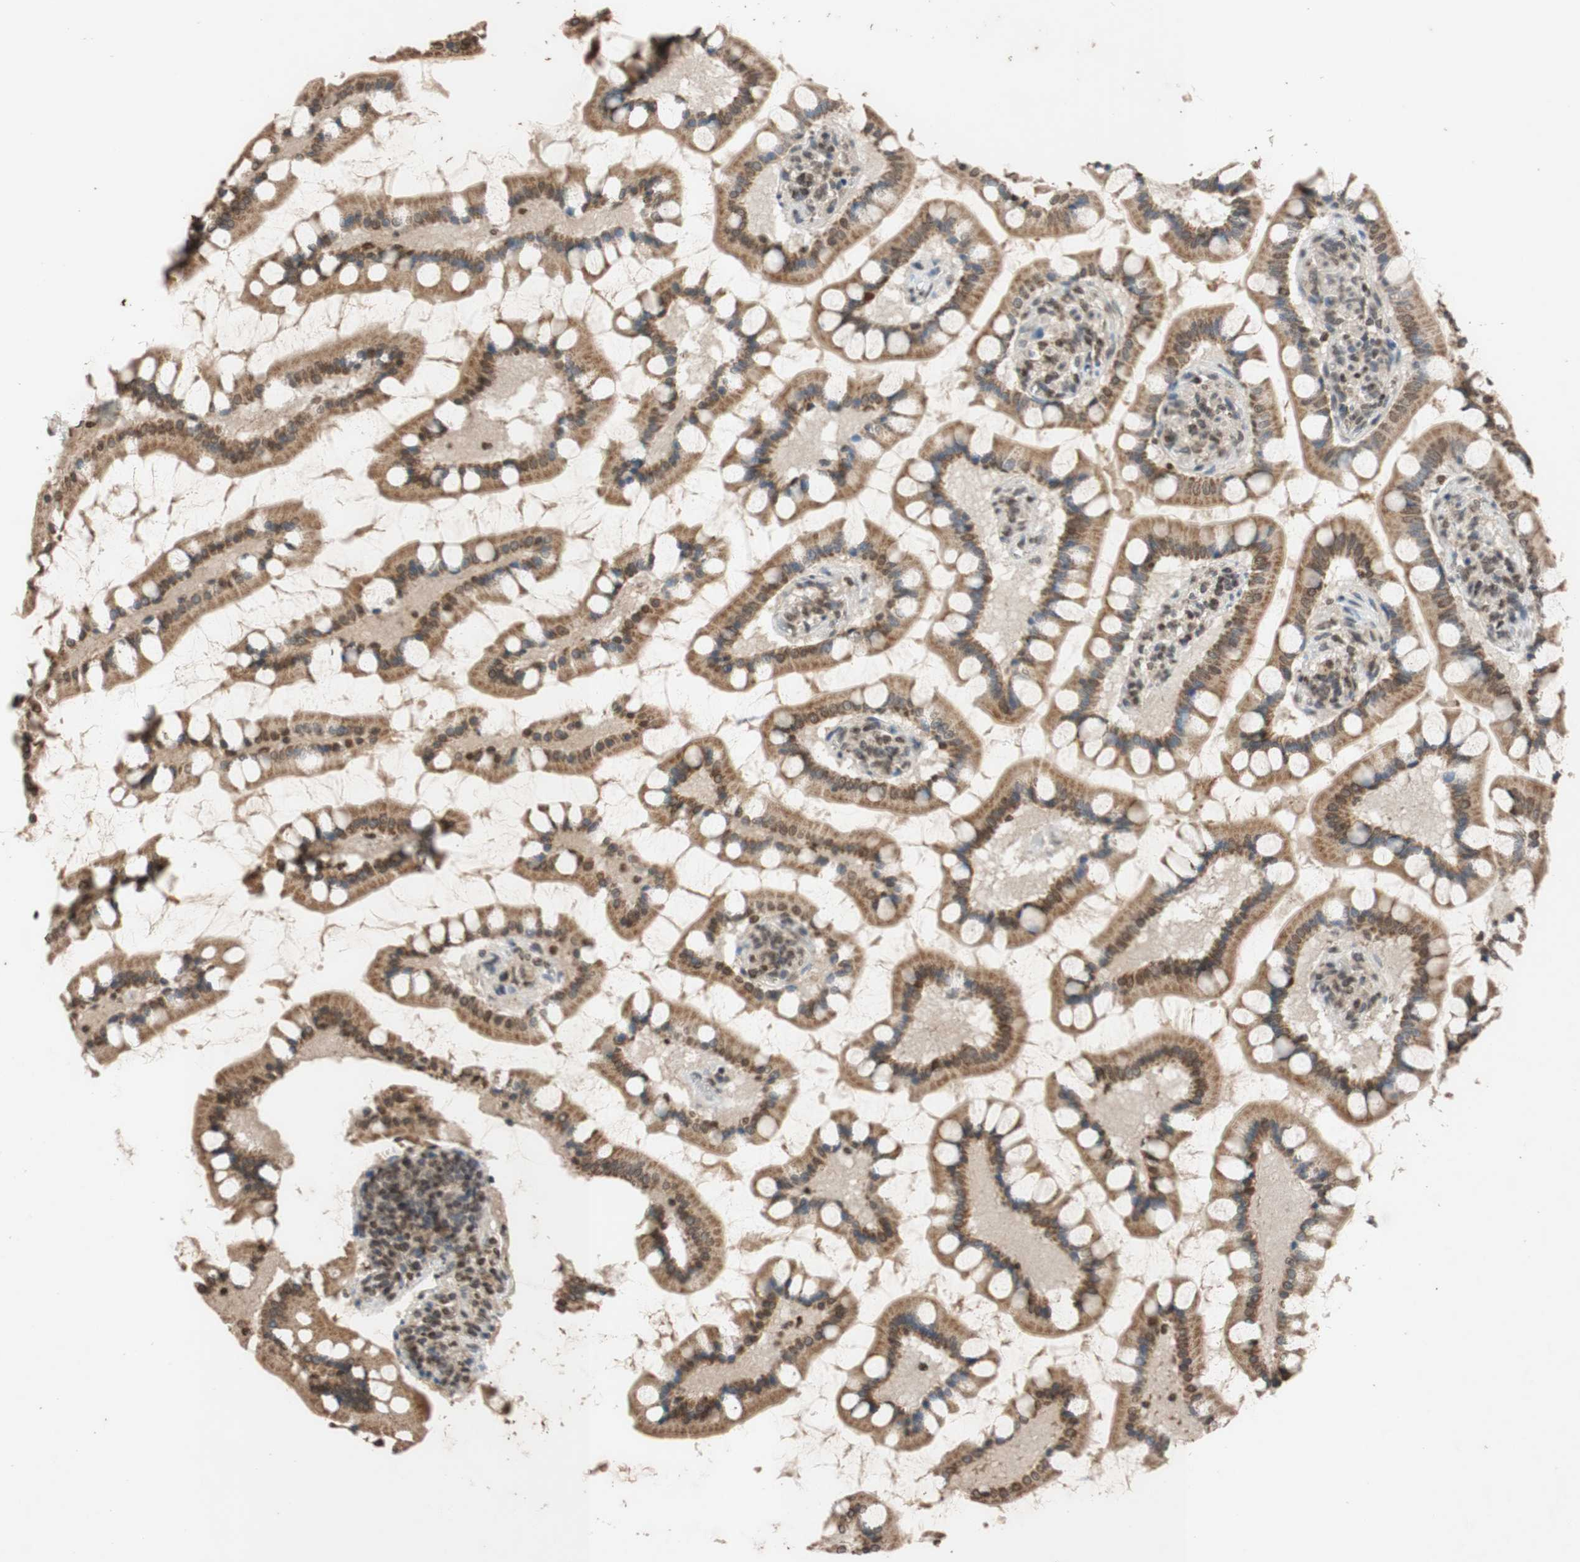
{"staining": {"intensity": "strong", "quantity": ">75%", "location": "cytoplasmic/membranous,nuclear"}, "tissue": "small intestine", "cell_type": "Glandular cells", "image_type": "normal", "snomed": [{"axis": "morphology", "description": "Normal tissue, NOS"}, {"axis": "topography", "description": "Small intestine"}], "caption": "DAB (3,3'-diaminobenzidine) immunohistochemical staining of normal human small intestine reveals strong cytoplasmic/membranous,nuclear protein expression in about >75% of glandular cells. The staining was performed using DAB to visualize the protein expression in brown, while the nuclei were stained in blue with hematoxylin (Magnification: 20x).", "gene": "MCM6", "patient": {"sex": "male", "age": 41}}